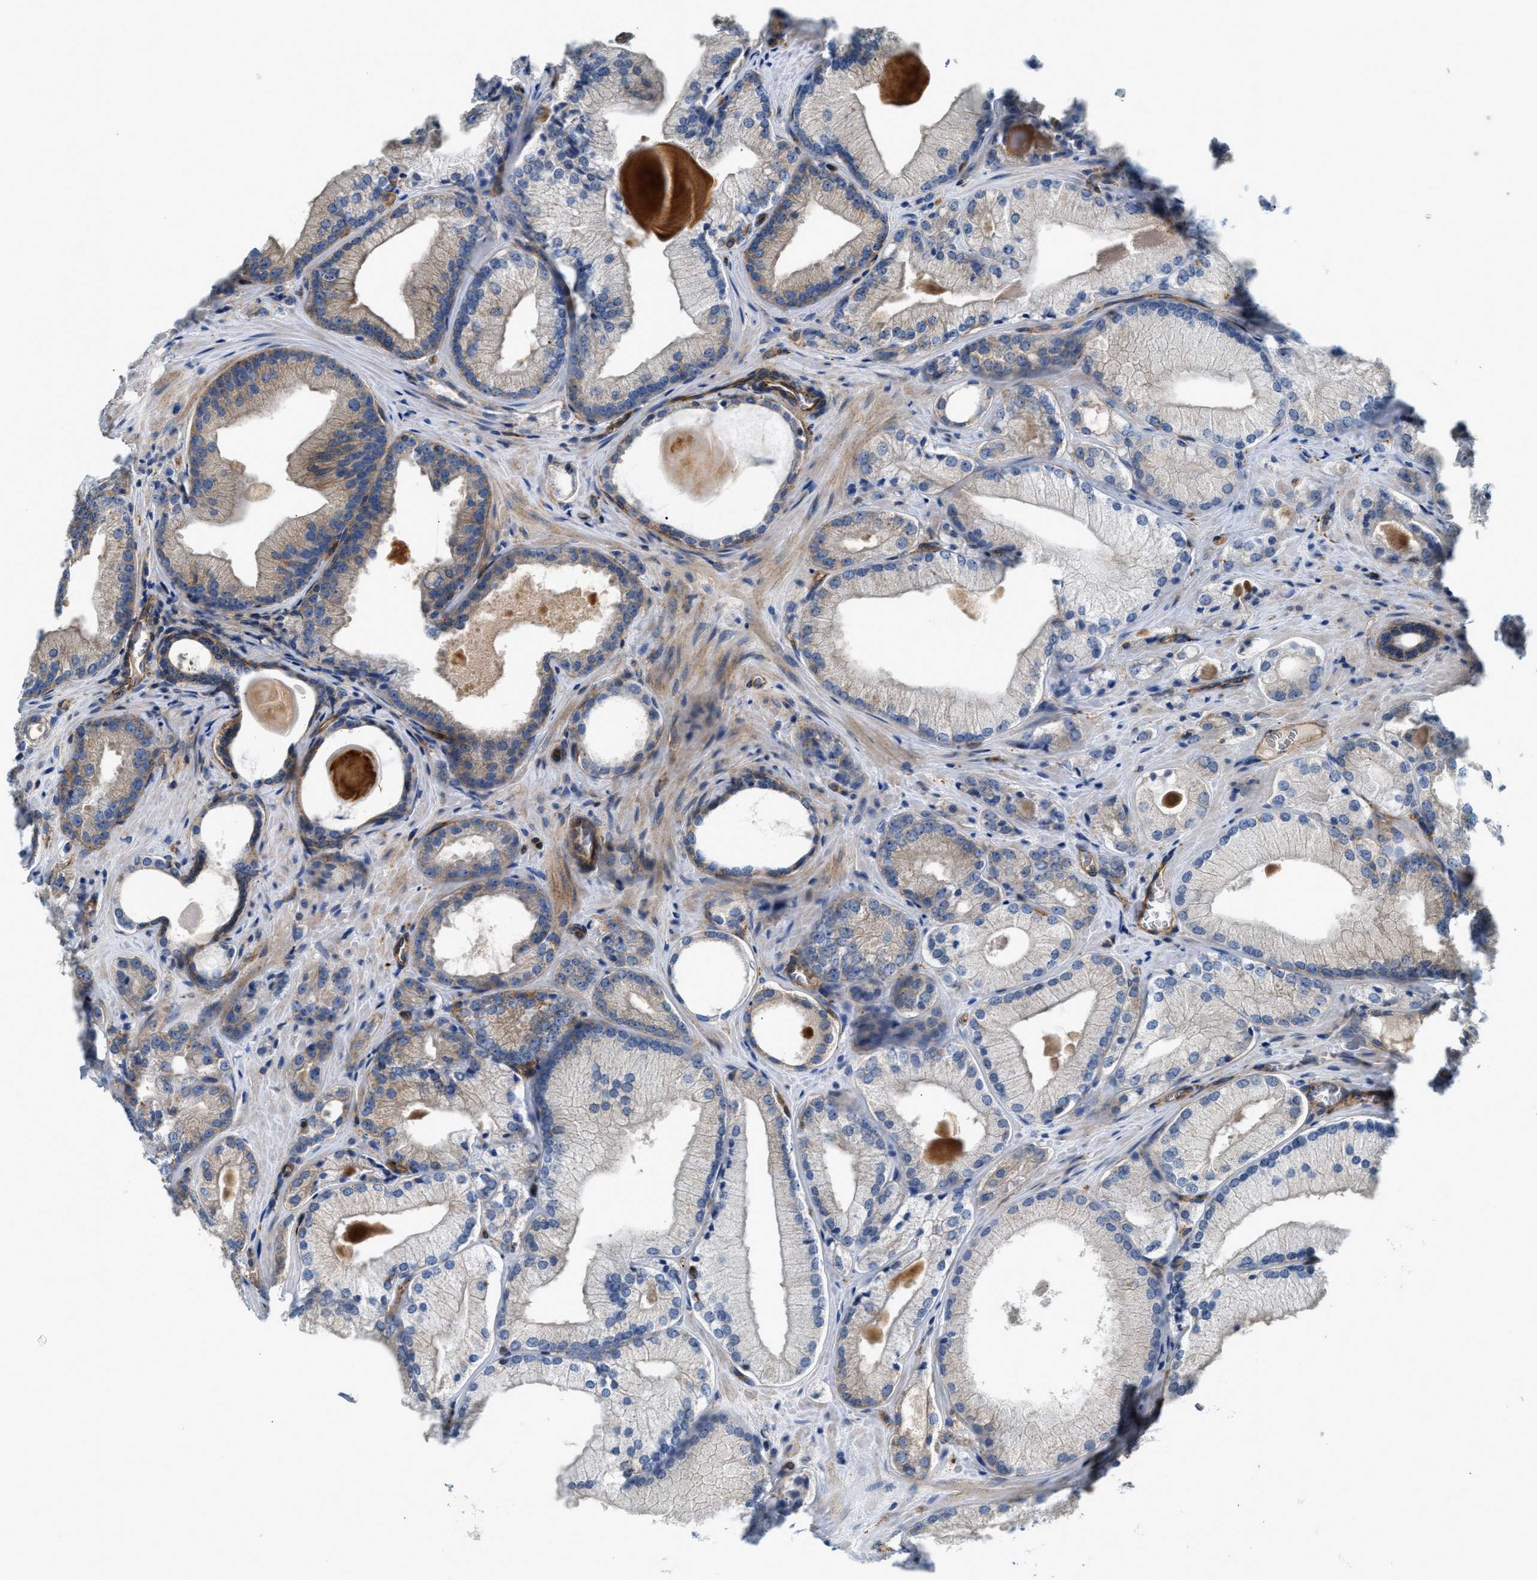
{"staining": {"intensity": "negative", "quantity": "none", "location": "none"}, "tissue": "prostate cancer", "cell_type": "Tumor cells", "image_type": "cancer", "snomed": [{"axis": "morphology", "description": "Adenocarcinoma, Low grade"}, {"axis": "topography", "description": "Prostate"}], "caption": "Immunohistochemical staining of human prostate cancer displays no significant staining in tumor cells.", "gene": "NSUN7", "patient": {"sex": "male", "age": 65}}